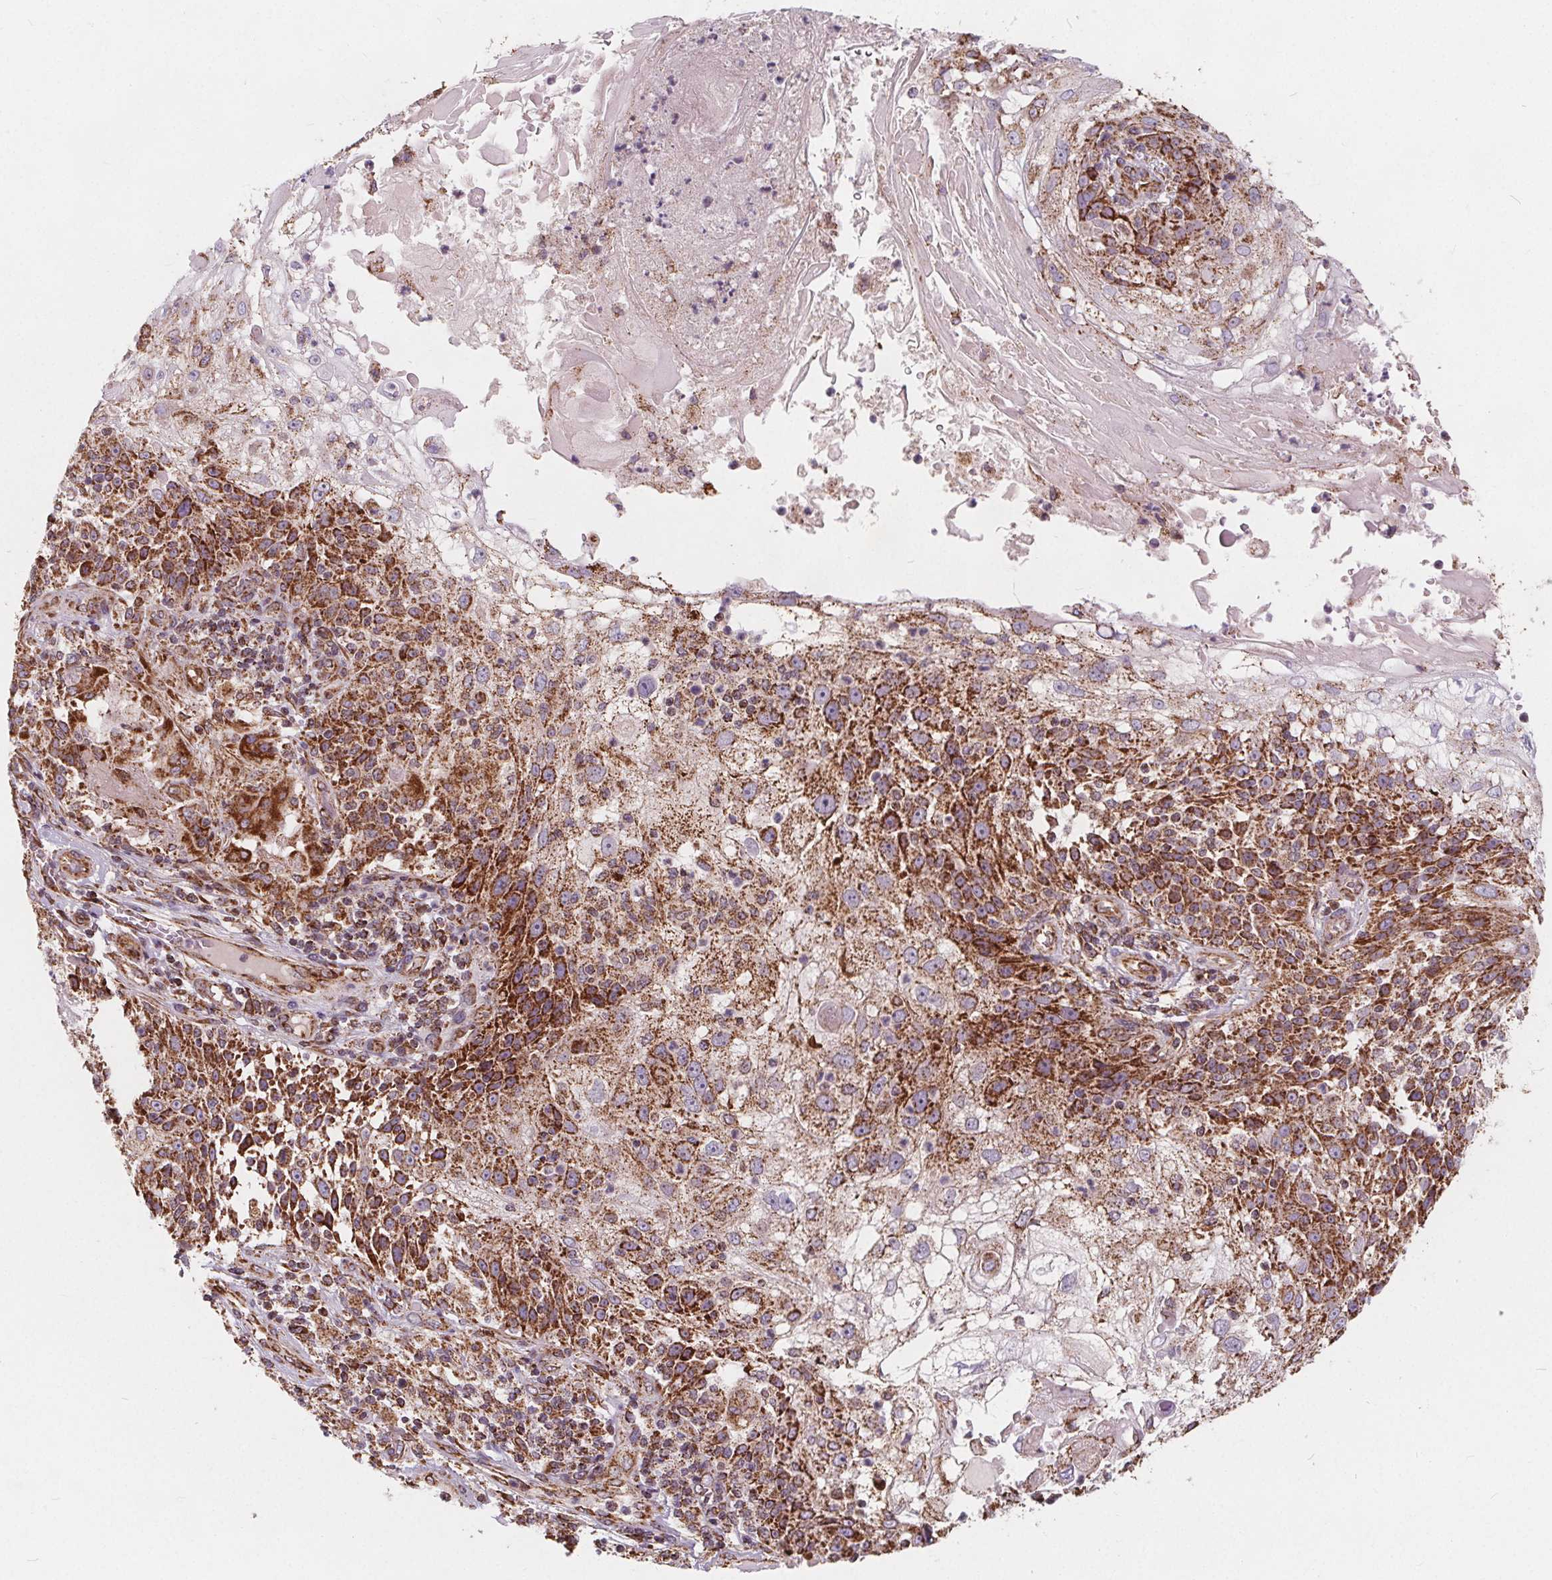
{"staining": {"intensity": "strong", "quantity": ">75%", "location": "cytoplasmic/membranous"}, "tissue": "skin cancer", "cell_type": "Tumor cells", "image_type": "cancer", "snomed": [{"axis": "morphology", "description": "Normal tissue, NOS"}, {"axis": "morphology", "description": "Squamous cell carcinoma, NOS"}, {"axis": "topography", "description": "Skin"}], "caption": "This image displays skin cancer stained with immunohistochemistry (IHC) to label a protein in brown. The cytoplasmic/membranous of tumor cells show strong positivity for the protein. Nuclei are counter-stained blue.", "gene": "PLSCR3", "patient": {"sex": "female", "age": 83}}